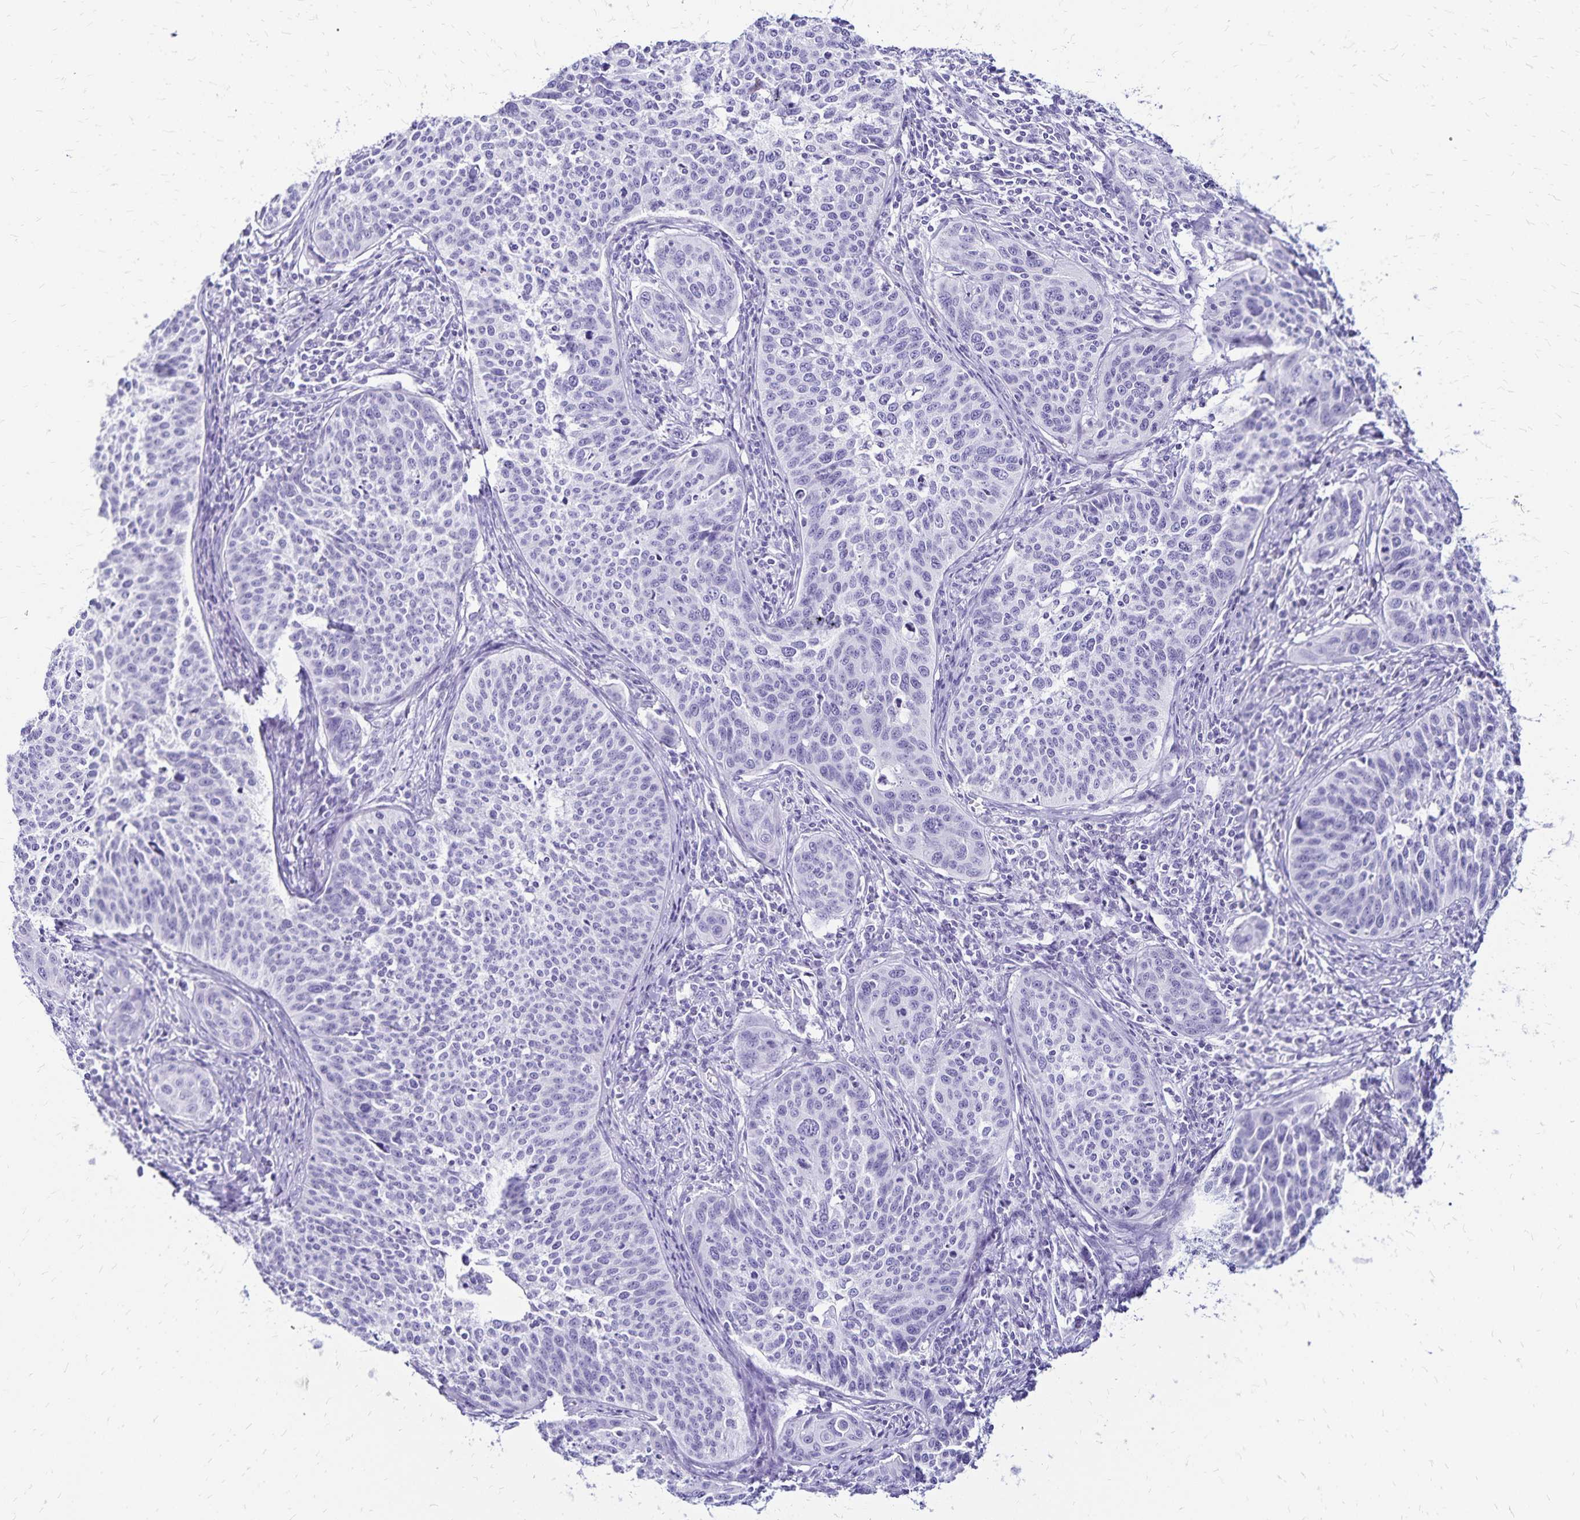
{"staining": {"intensity": "negative", "quantity": "none", "location": "none"}, "tissue": "cervical cancer", "cell_type": "Tumor cells", "image_type": "cancer", "snomed": [{"axis": "morphology", "description": "Squamous cell carcinoma, NOS"}, {"axis": "topography", "description": "Cervix"}], "caption": "Squamous cell carcinoma (cervical) was stained to show a protein in brown. There is no significant staining in tumor cells.", "gene": "LIN28B", "patient": {"sex": "female", "age": 31}}